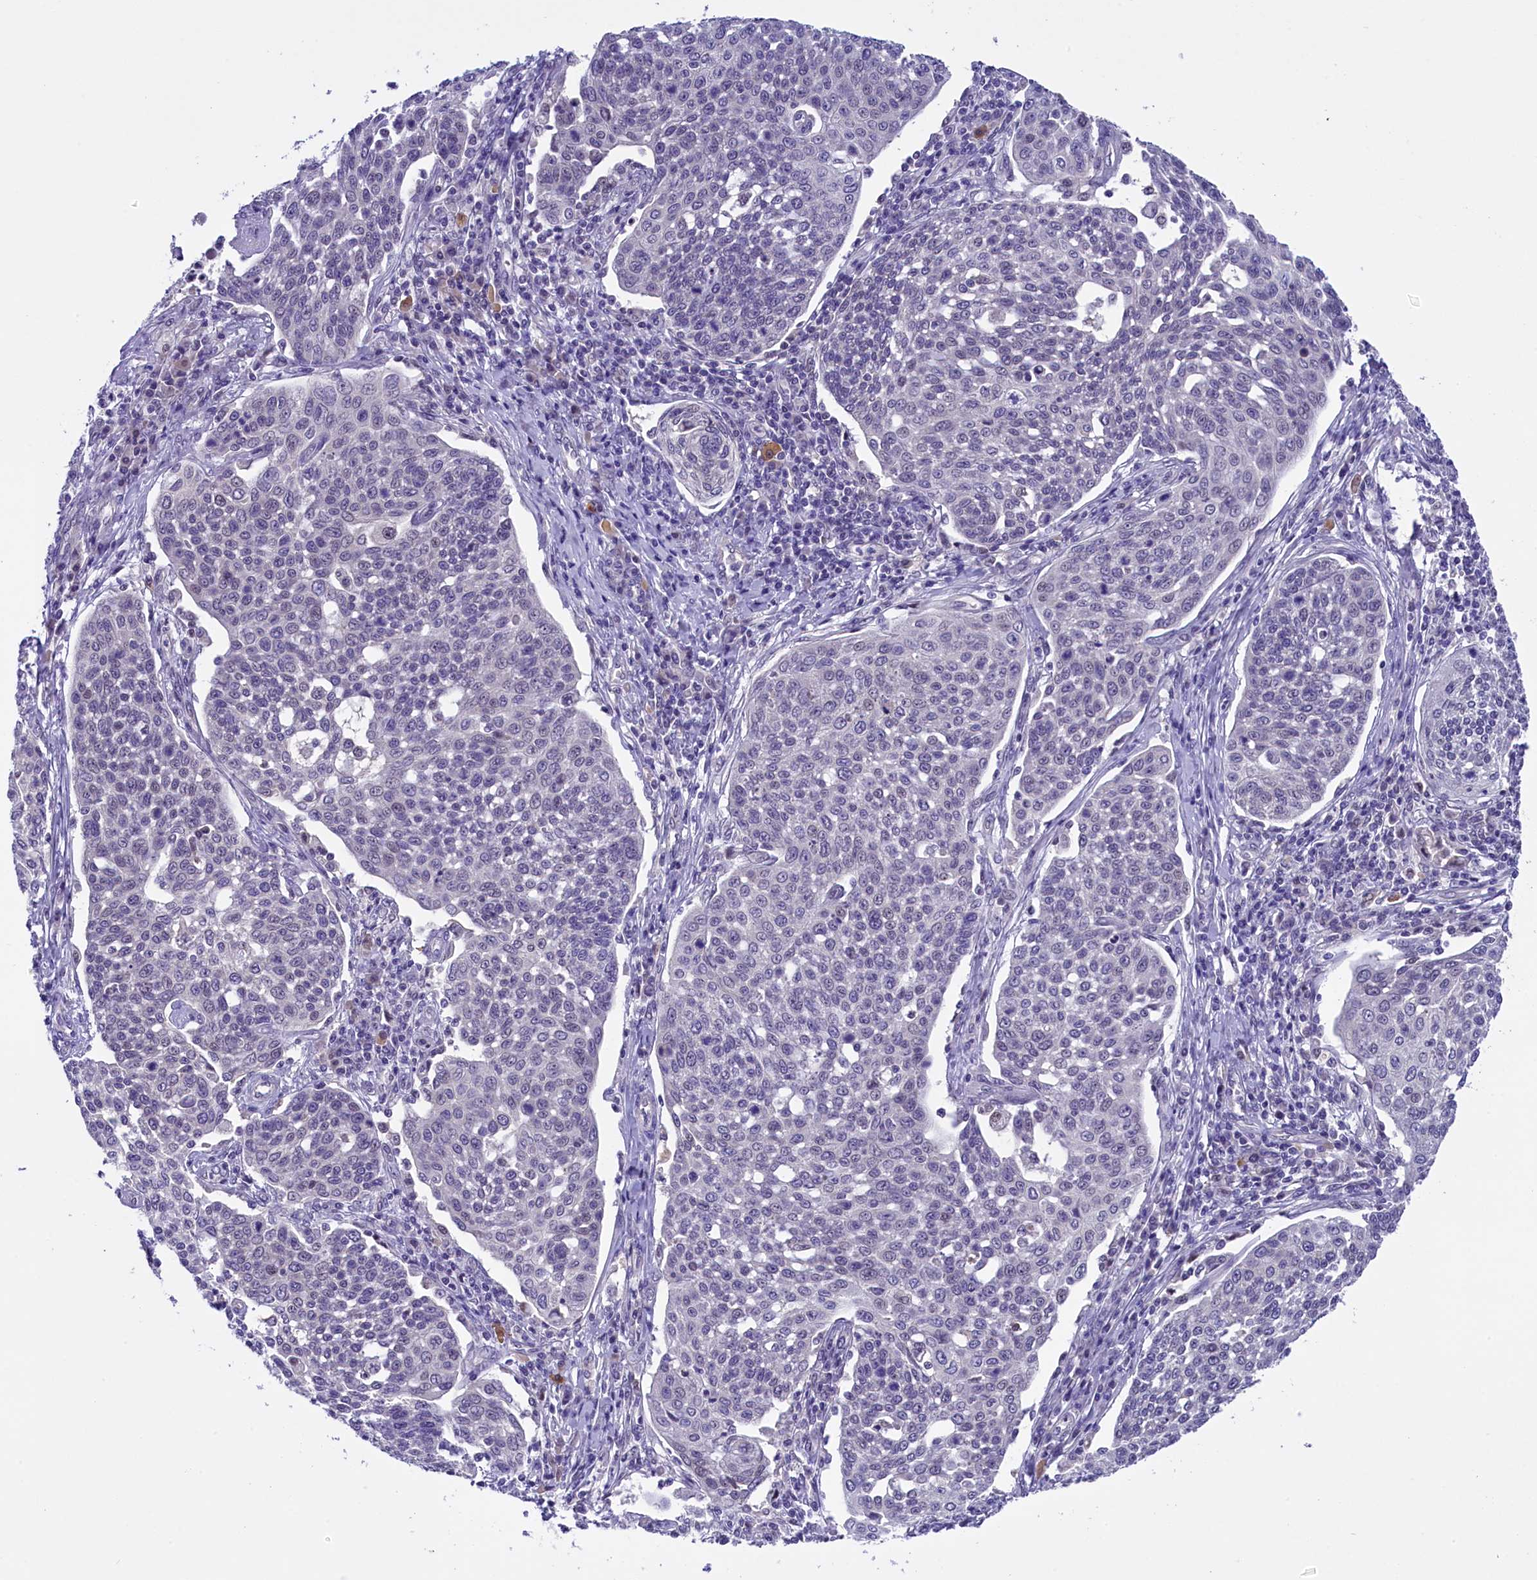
{"staining": {"intensity": "negative", "quantity": "none", "location": "none"}, "tissue": "cervical cancer", "cell_type": "Tumor cells", "image_type": "cancer", "snomed": [{"axis": "morphology", "description": "Squamous cell carcinoma, NOS"}, {"axis": "topography", "description": "Cervix"}], "caption": "Protein analysis of cervical squamous cell carcinoma reveals no significant expression in tumor cells. (DAB immunohistochemistry visualized using brightfield microscopy, high magnification).", "gene": "IQCN", "patient": {"sex": "female", "age": 34}}